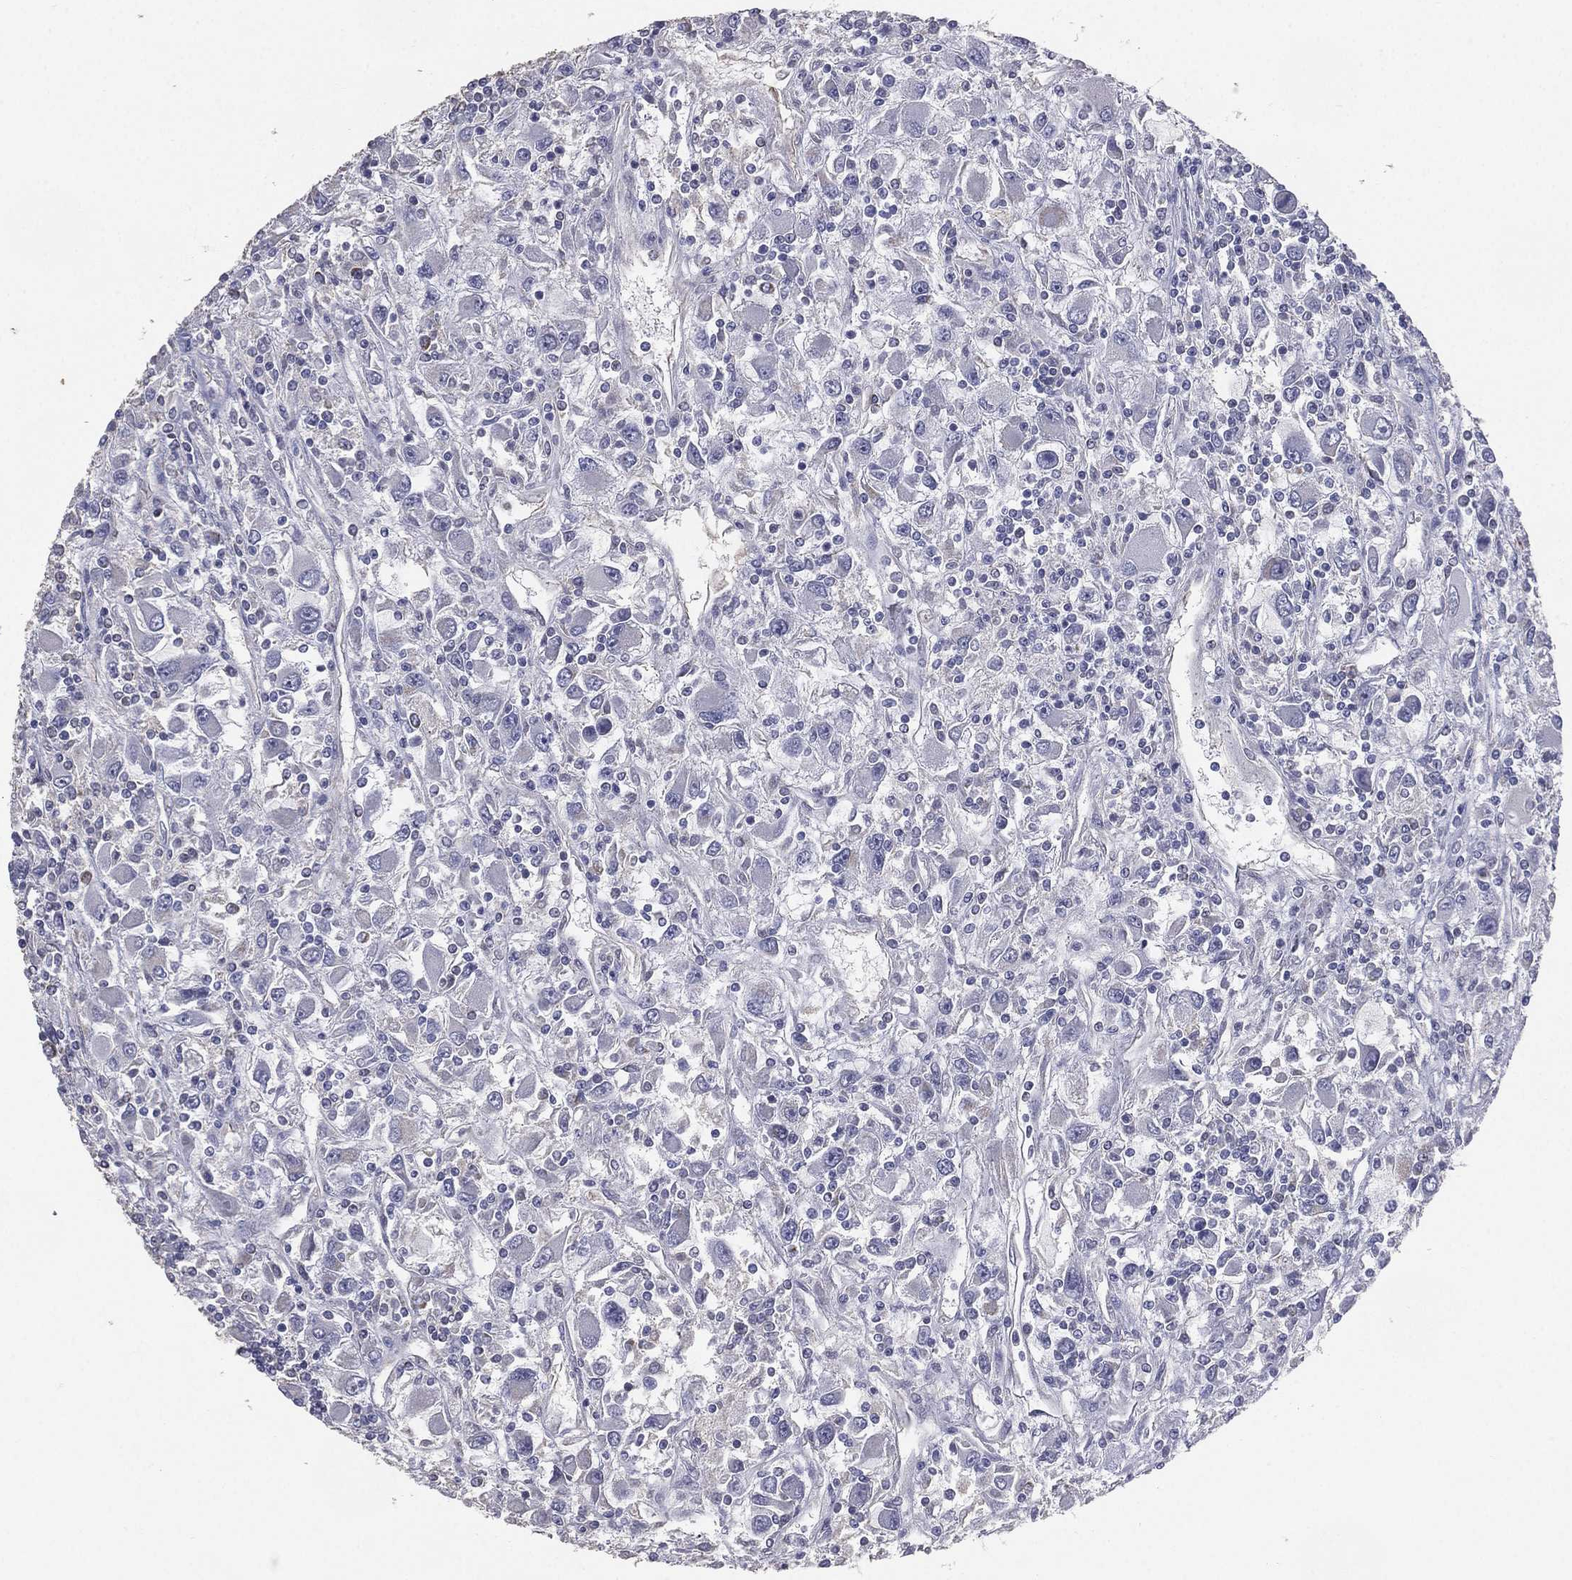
{"staining": {"intensity": "negative", "quantity": "none", "location": "none"}, "tissue": "renal cancer", "cell_type": "Tumor cells", "image_type": "cancer", "snomed": [{"axis": "morphology", "description": "Adenocarcinoma, NOS"}, {"axis": "topography", "description": "Kidney"}], "caption": "DAB immunohistochemical staining of renal cancer (adenocarcinoma) demonstrates no significant staining in tumor cells.", "gene": "ESX1", "patient": {"sex": "female", "age": 67}}